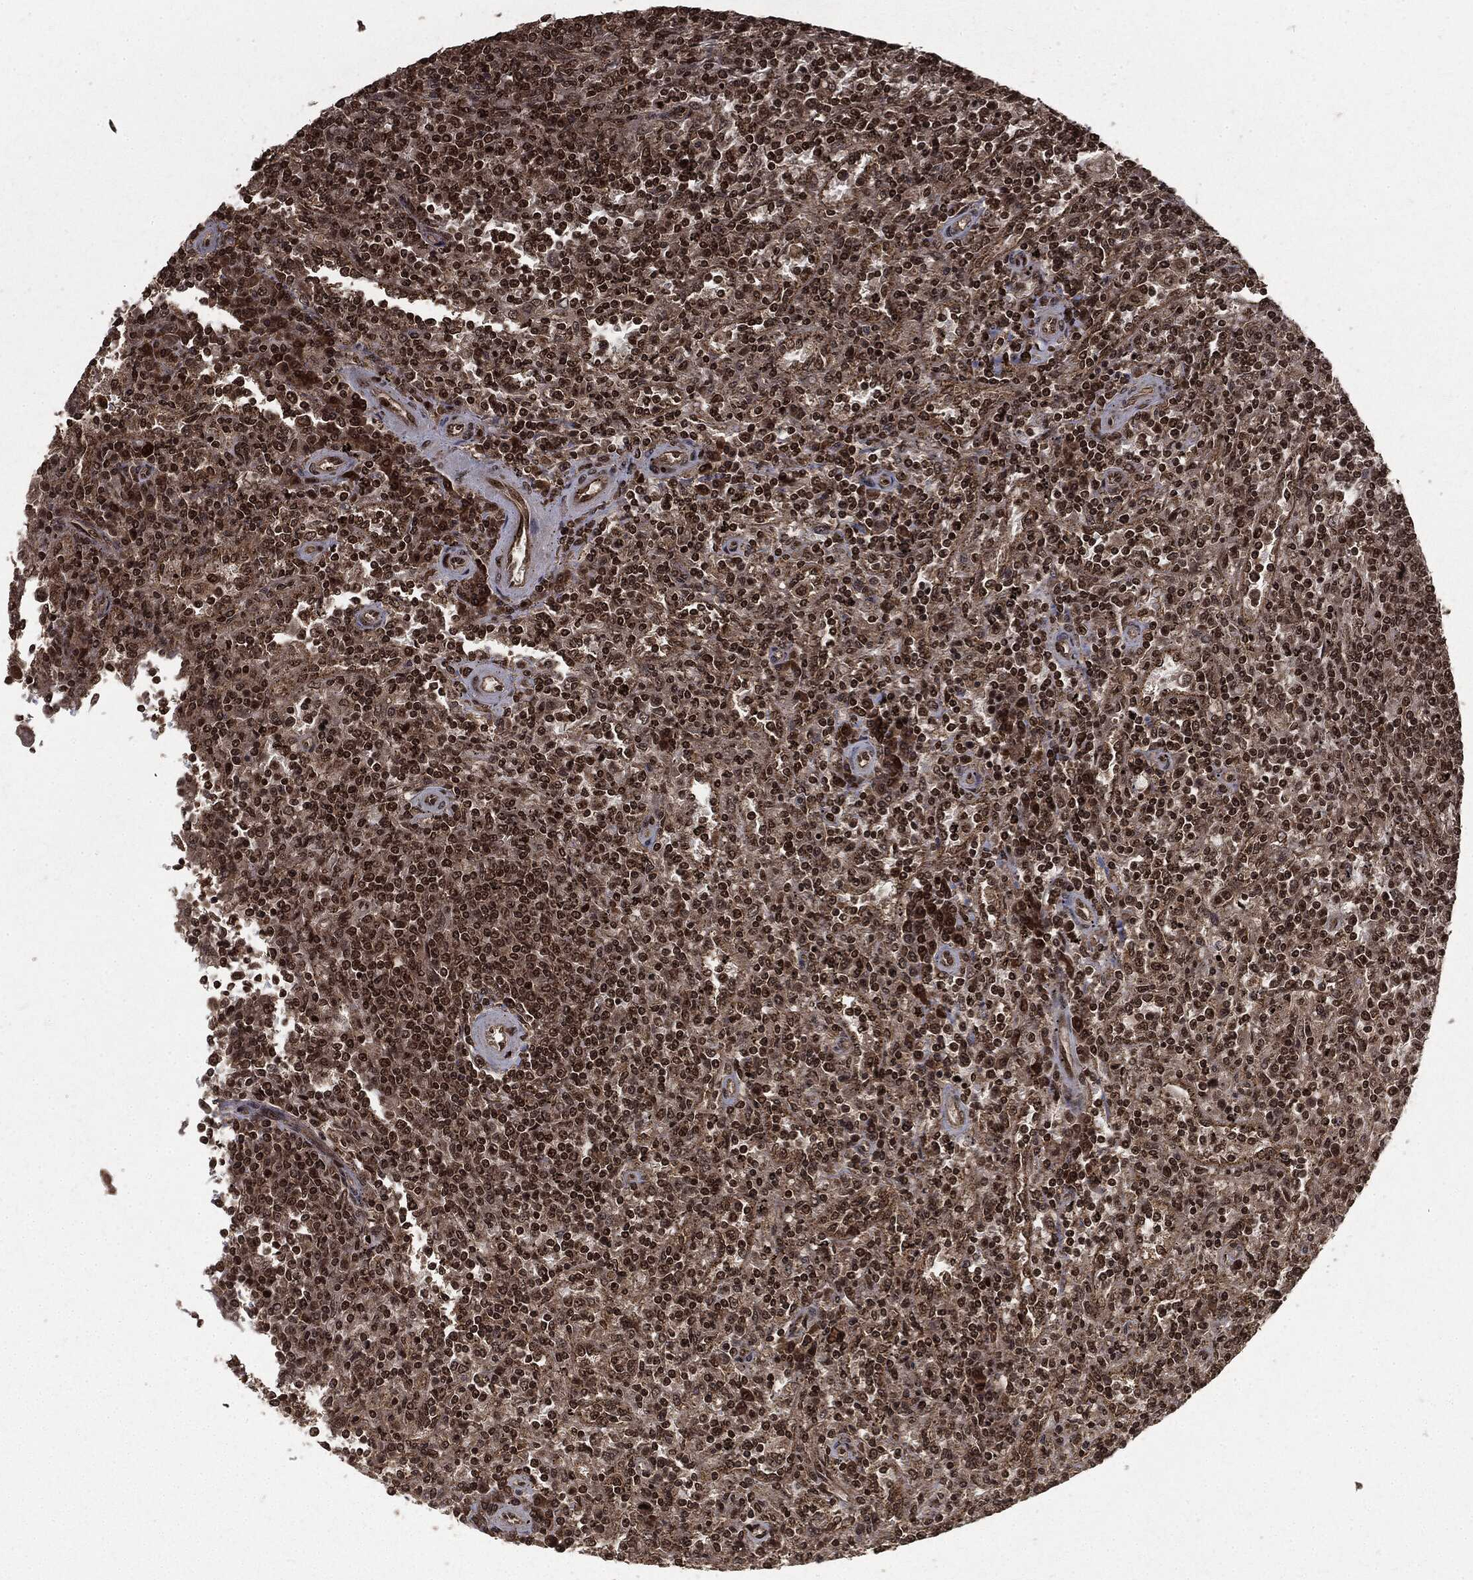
{"staining": {"intensity": "strong", "quantity": "25%-75%", "location": "nuclear"}, "tissue": "lymphoma", "cell_type": "Tumor cells", "image_type": "cancer", "snomed": [{"axis": "morphology", "description": "Malignant lymphoma, non-Hodgkin's type, Low grade"}, {"axis": "topography", "description": "Spleen"}], "caption": "Low-grade malignant lymphoma, non-Hodgkin's type was stained to show a protein in brown. There is high levels of strong nuclear positivity in about 25%-75% of tumor cells.", "gene": "CTDP1", "patient": {"sex": "male", "age": 62}}